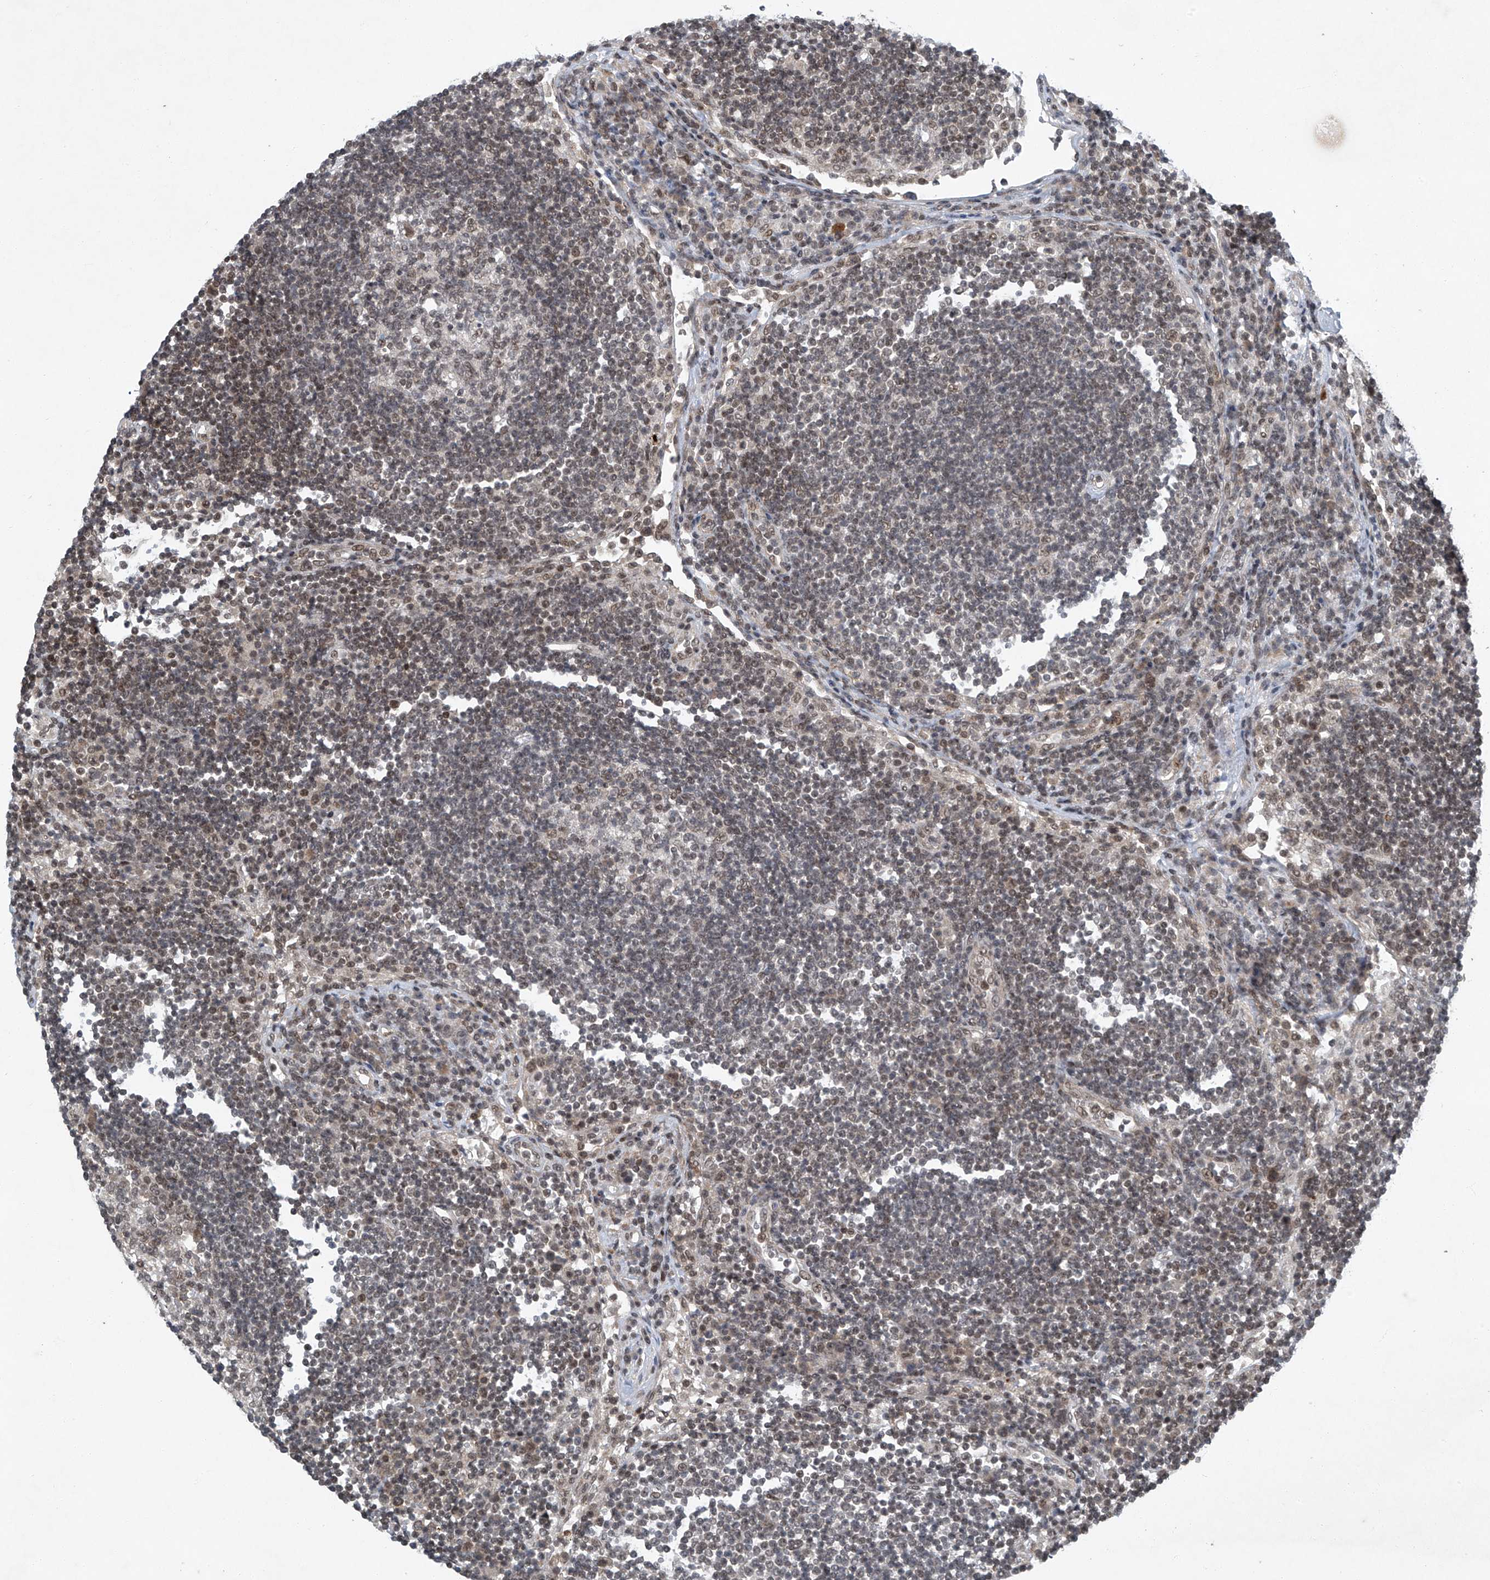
{"staining": {"intensity": "weak", "quantity": "25%-75%", "location": "nuclear"}, "tissue": "lymph node", "cell_type": "Germinal center cells", "image_type": "normal", "snomed": [{"axis": "morphology", "description": "Normal tissue, NOS"}, {"axis": "topography", "description": "Lymph node"}], "caption": "This is a micrograph of immunohistochemistry (IHC) staining of normal lymph node, which shows weak positivity in the nuclear of germinal center cells.", "gene": "TAF8", "patient": {"sex": "female", "age": 53}}